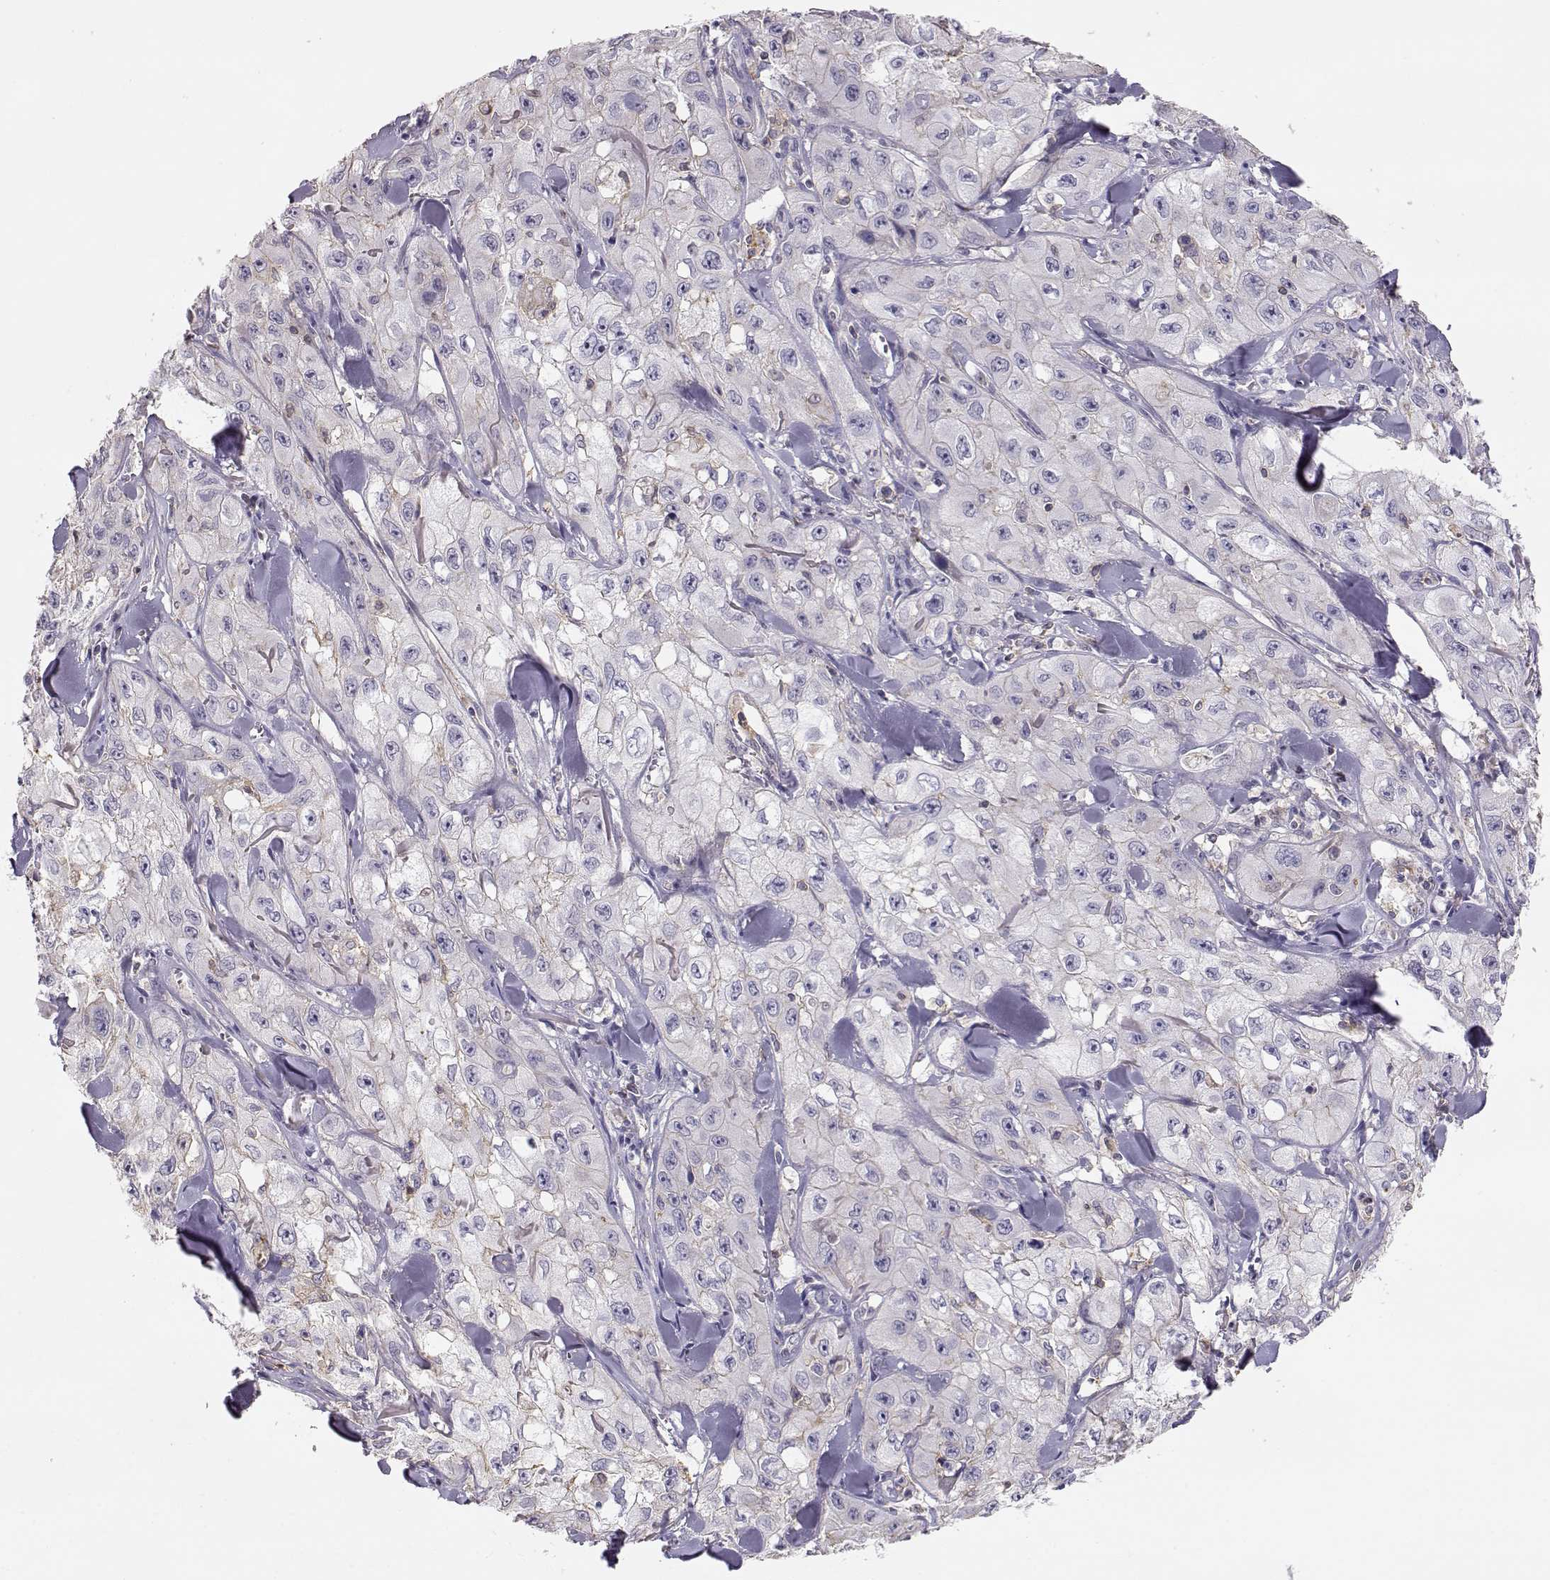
{"staining": {"intensity": "negative", "quantity": "none", "location": "none"}, "tissue": "skin cancer", "cell_type": "Tumor cells", "image_type": "cancer", "snomed": [{"axis": "morphology", "description": "Squamous cell carcinoma, NOS"}, {"axis": "topography", "description": "Skin"}, {"axis": "topography", "description": "Subcutis"}], "caption": "DAB (3,3'-diaminobenzidine) immunohistochemical staining of skin cancer reveals no significant positivity in tumor cells.", "gene": "DAPL1", "patient": {"sex": "male", "age": 73}}